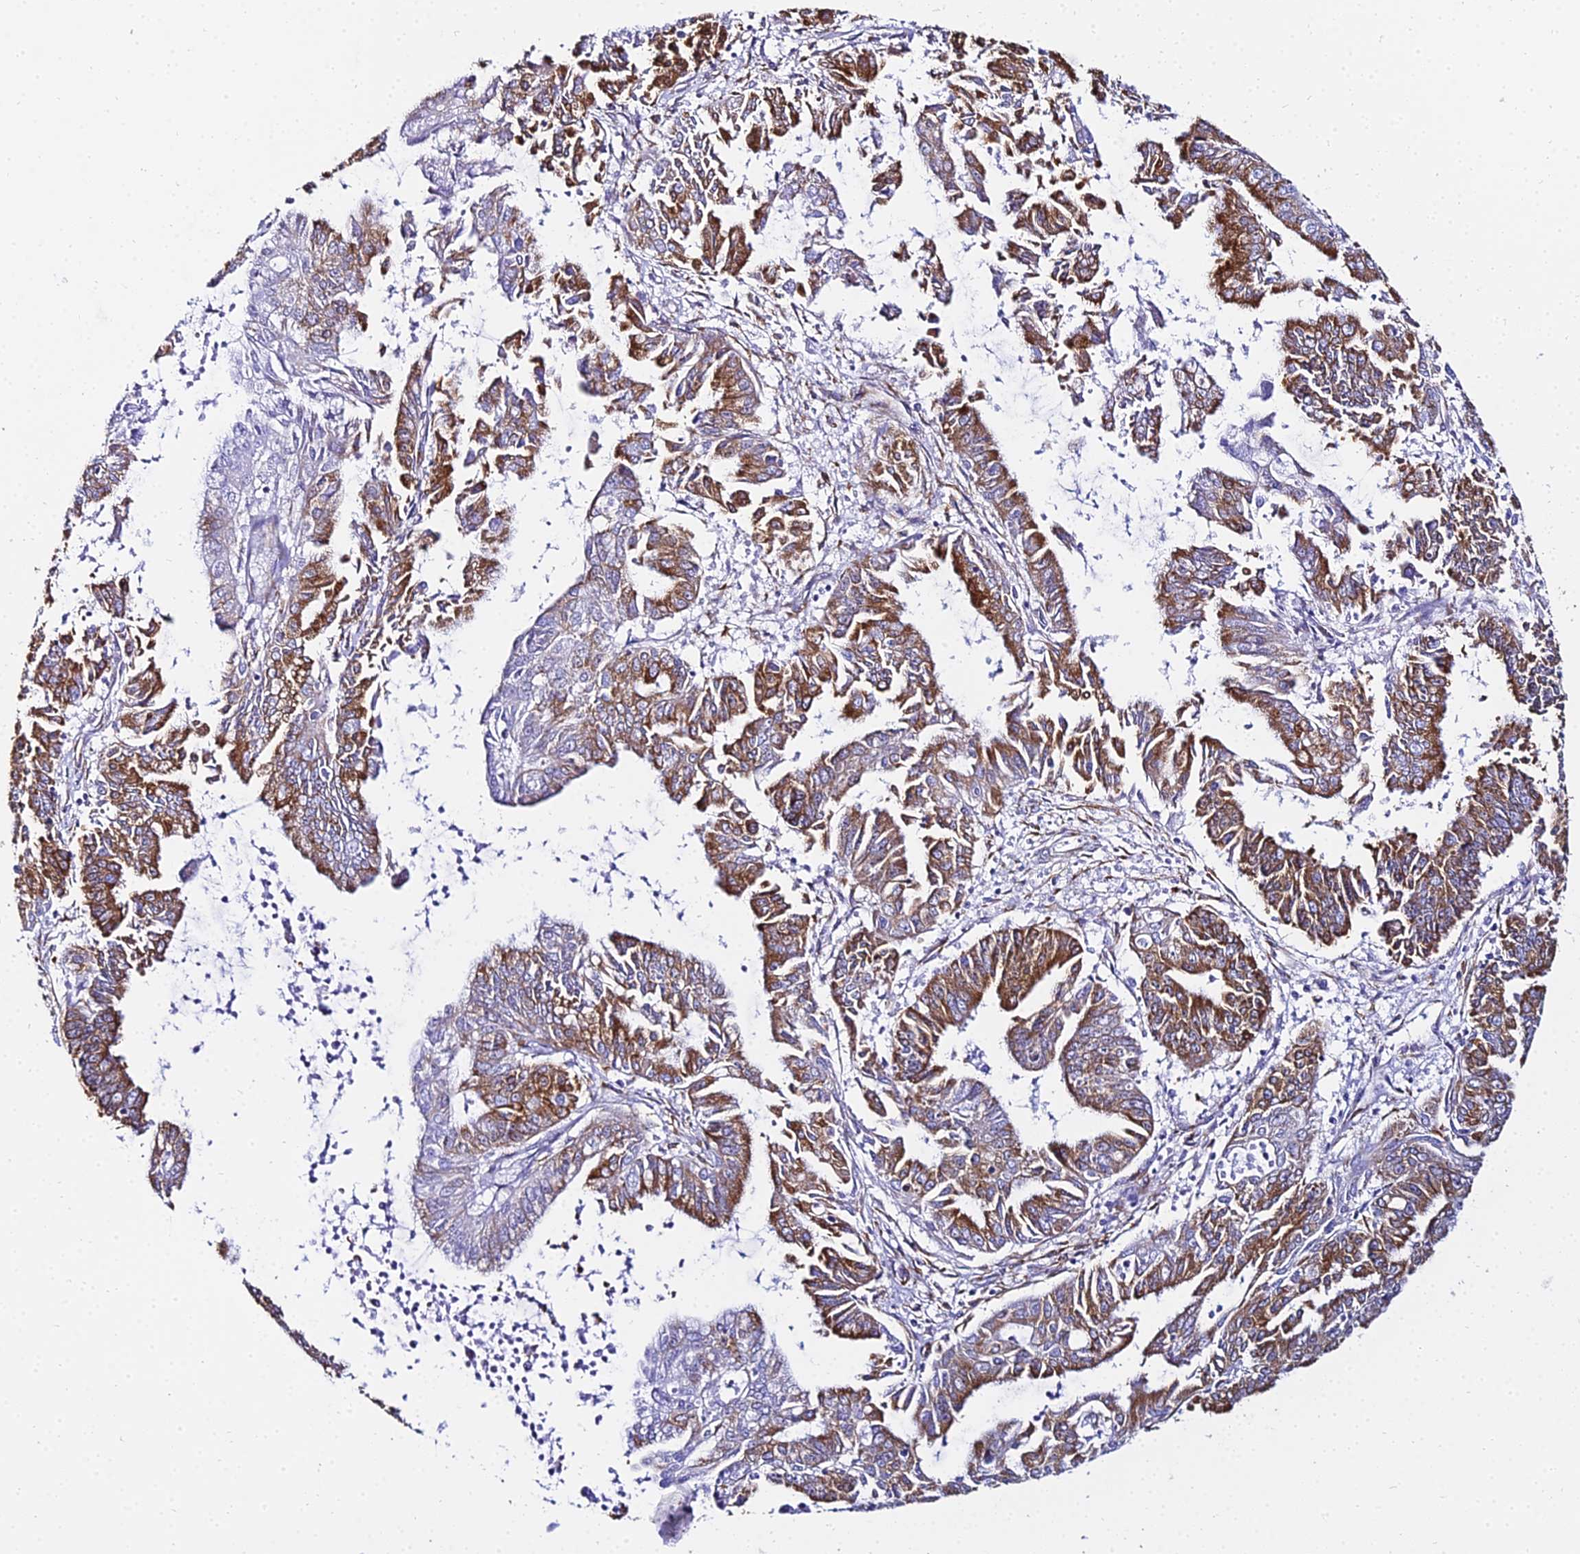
{"staining": {"intensity": "strong", "quantity": "25%-75%", "location": "cytoplasmic/membranous"}, "tissue": "endometrial cancer", "cell_type": "Tumor cells", "image_type": "cancer", "snomed": [{"axis": "morphology", "description": "Adenocarcinoma, NOS"}, {"axis": "topography", "description": "Endometrium"}], "caption": "A brown stain shows strong cytoplasmic/membranous expression of a protein in human endometrial cancer tumor cells.", "gene": "TXNDC5", "patient": {"sex": "female", "age": 73}}